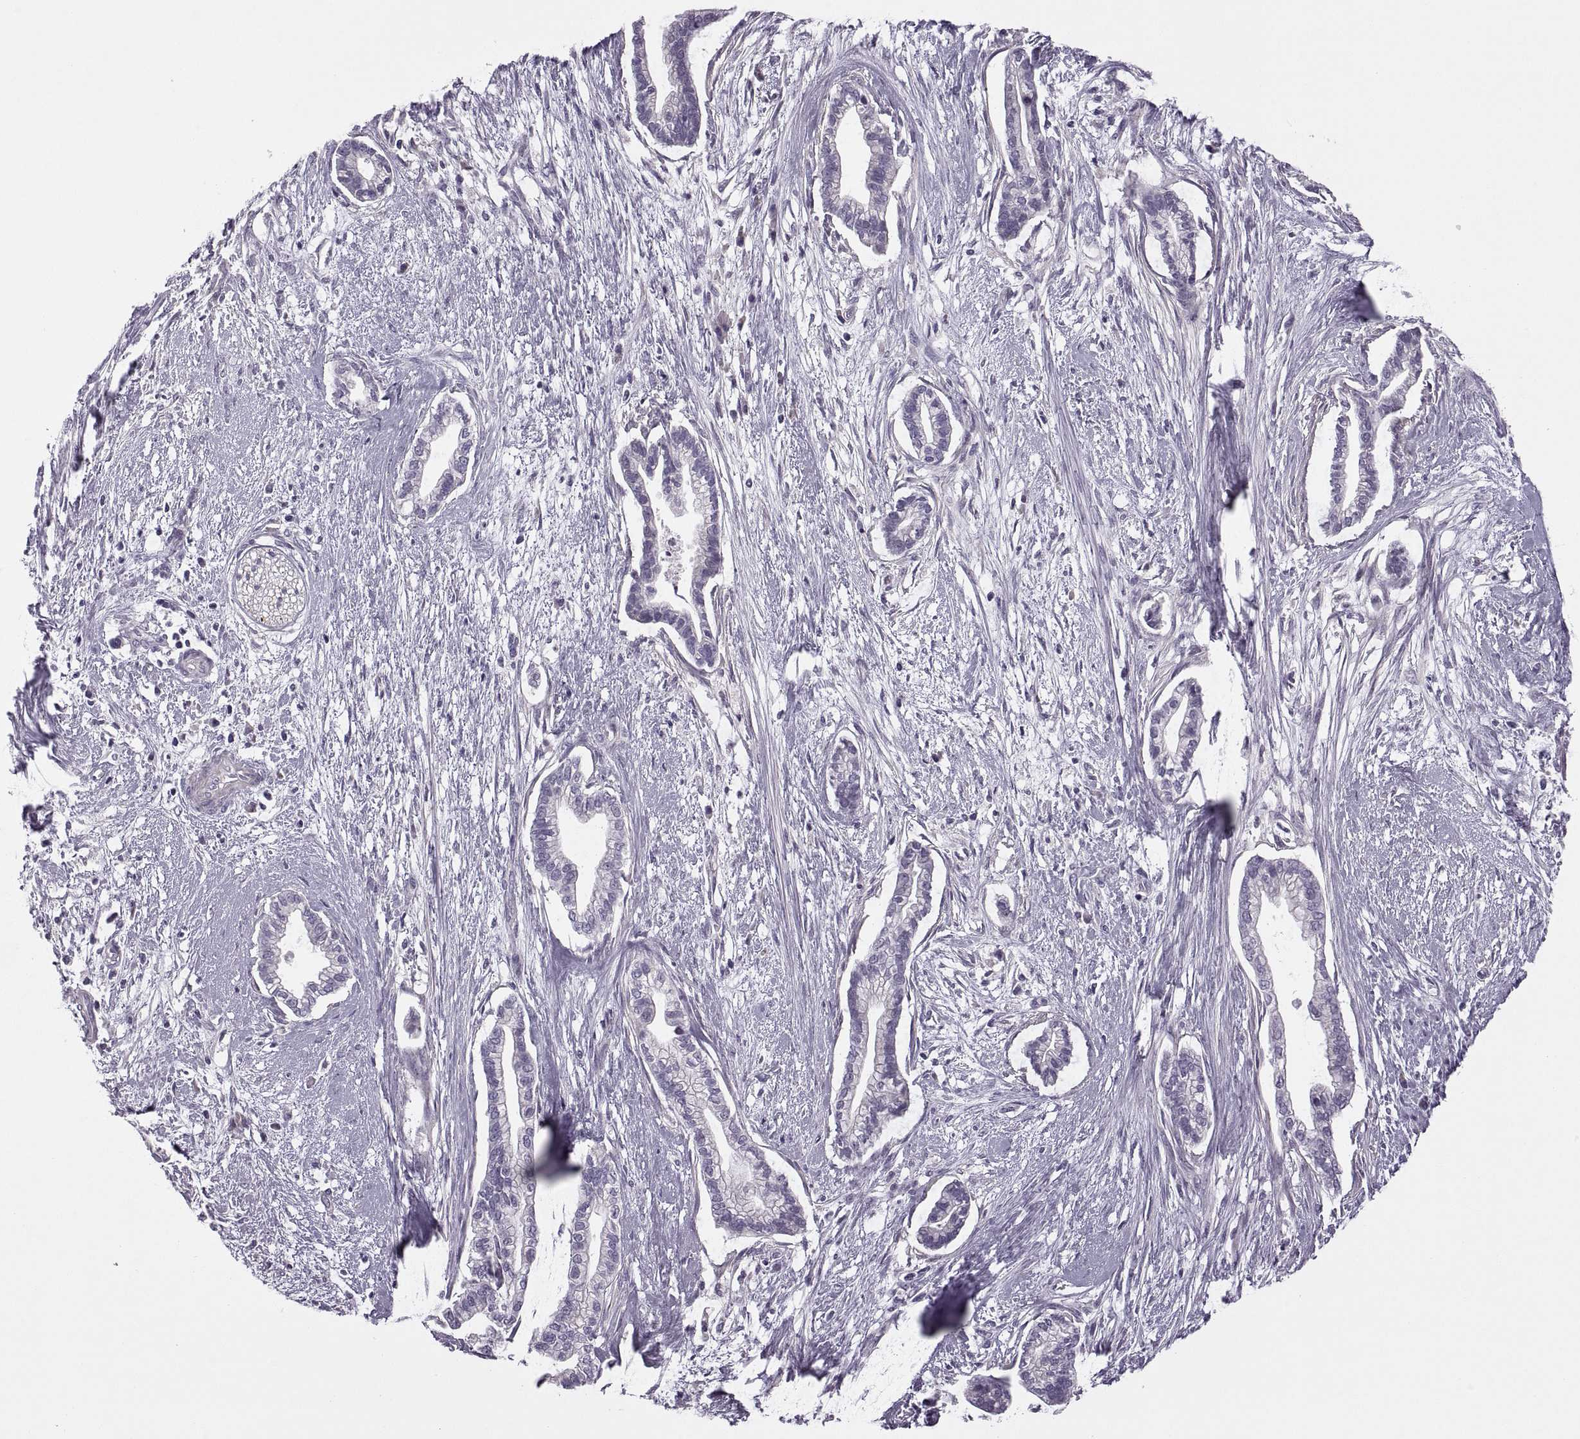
{"staining": {"intensity": "negative", "quantity": "none", "location": "none"}, "tissue": "cervical cancer", "cell_type": "Tumor cells", "image_type": "cancer", "snomed": [{"axis": "morphology", "description": "Adenocarcinoma, NOS"}, {"axis": "topography", "description": "Cervix"}], "caption": "High power microscopy photomicrograph of an immunohistochemistry micrograph of adenocarcinoma (cervical), revealing no significant expression in tumor cells. (Stains: DAB (3,3'-diaminobenzidine) immunohistochemistry with hematoxylin counter stain, Microscopy: brightfield microscopy at high magnification).", "gene": "RIPK4", "patient": {"sex": "female", "age": 62}}